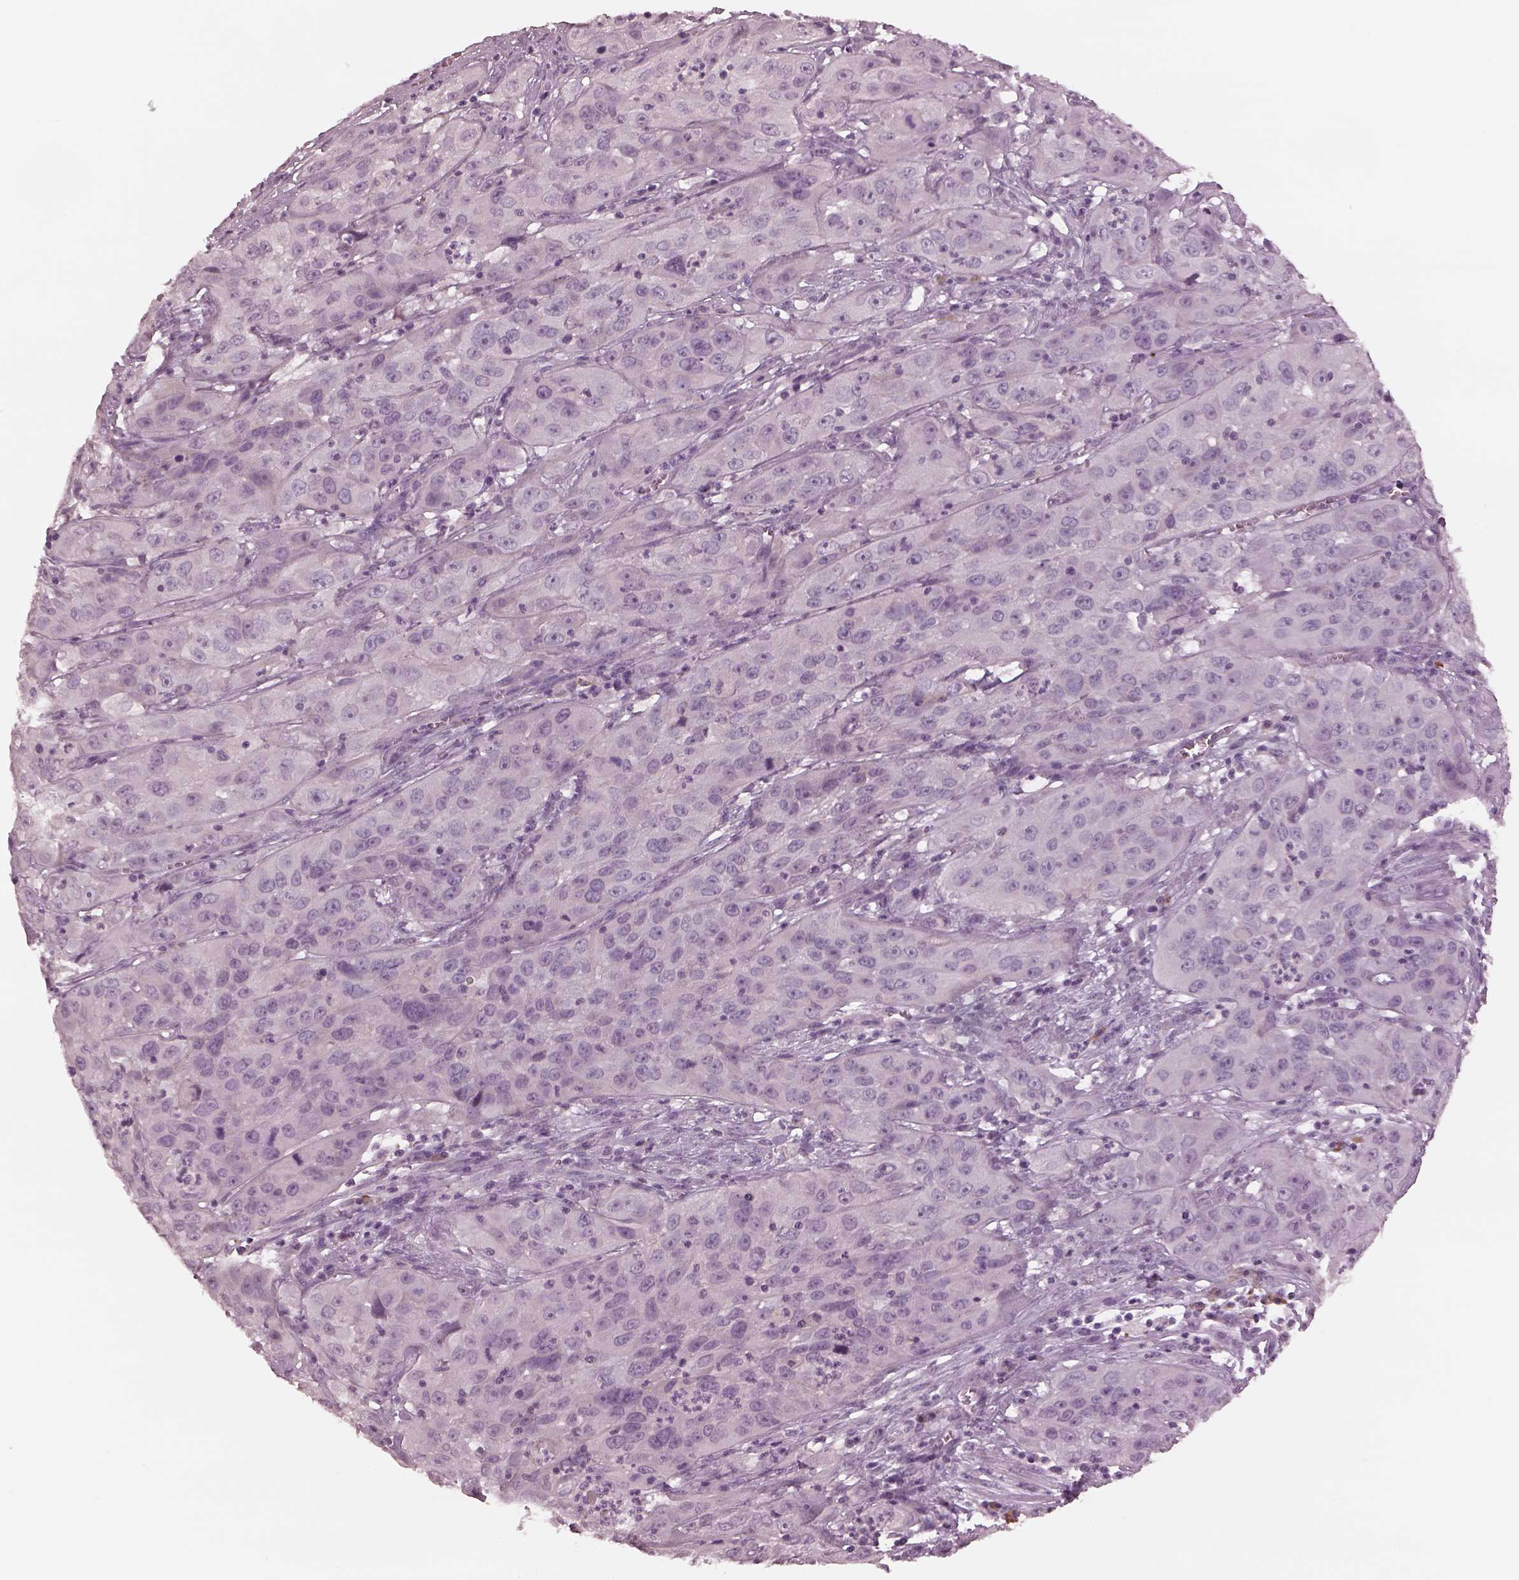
{"staining": {"intensity": "negative", "quantity": "none", "location": "none"}, "tissue": "cervical cancer", "cell_type": "Tumor cells", "image_type": "cancer", "snomed": [{"axis": "morphology", "description": "Squamous cell carcinoma, NOS"}, {"axis": "topography", "description": "Cervix"}], "caption": "IHC of human cervical cancer (squamous cell carcinoma) demonstrates no expression in tumor cells.", "gene": "MIA", "patient": {"sex": "female", "age": 32}}